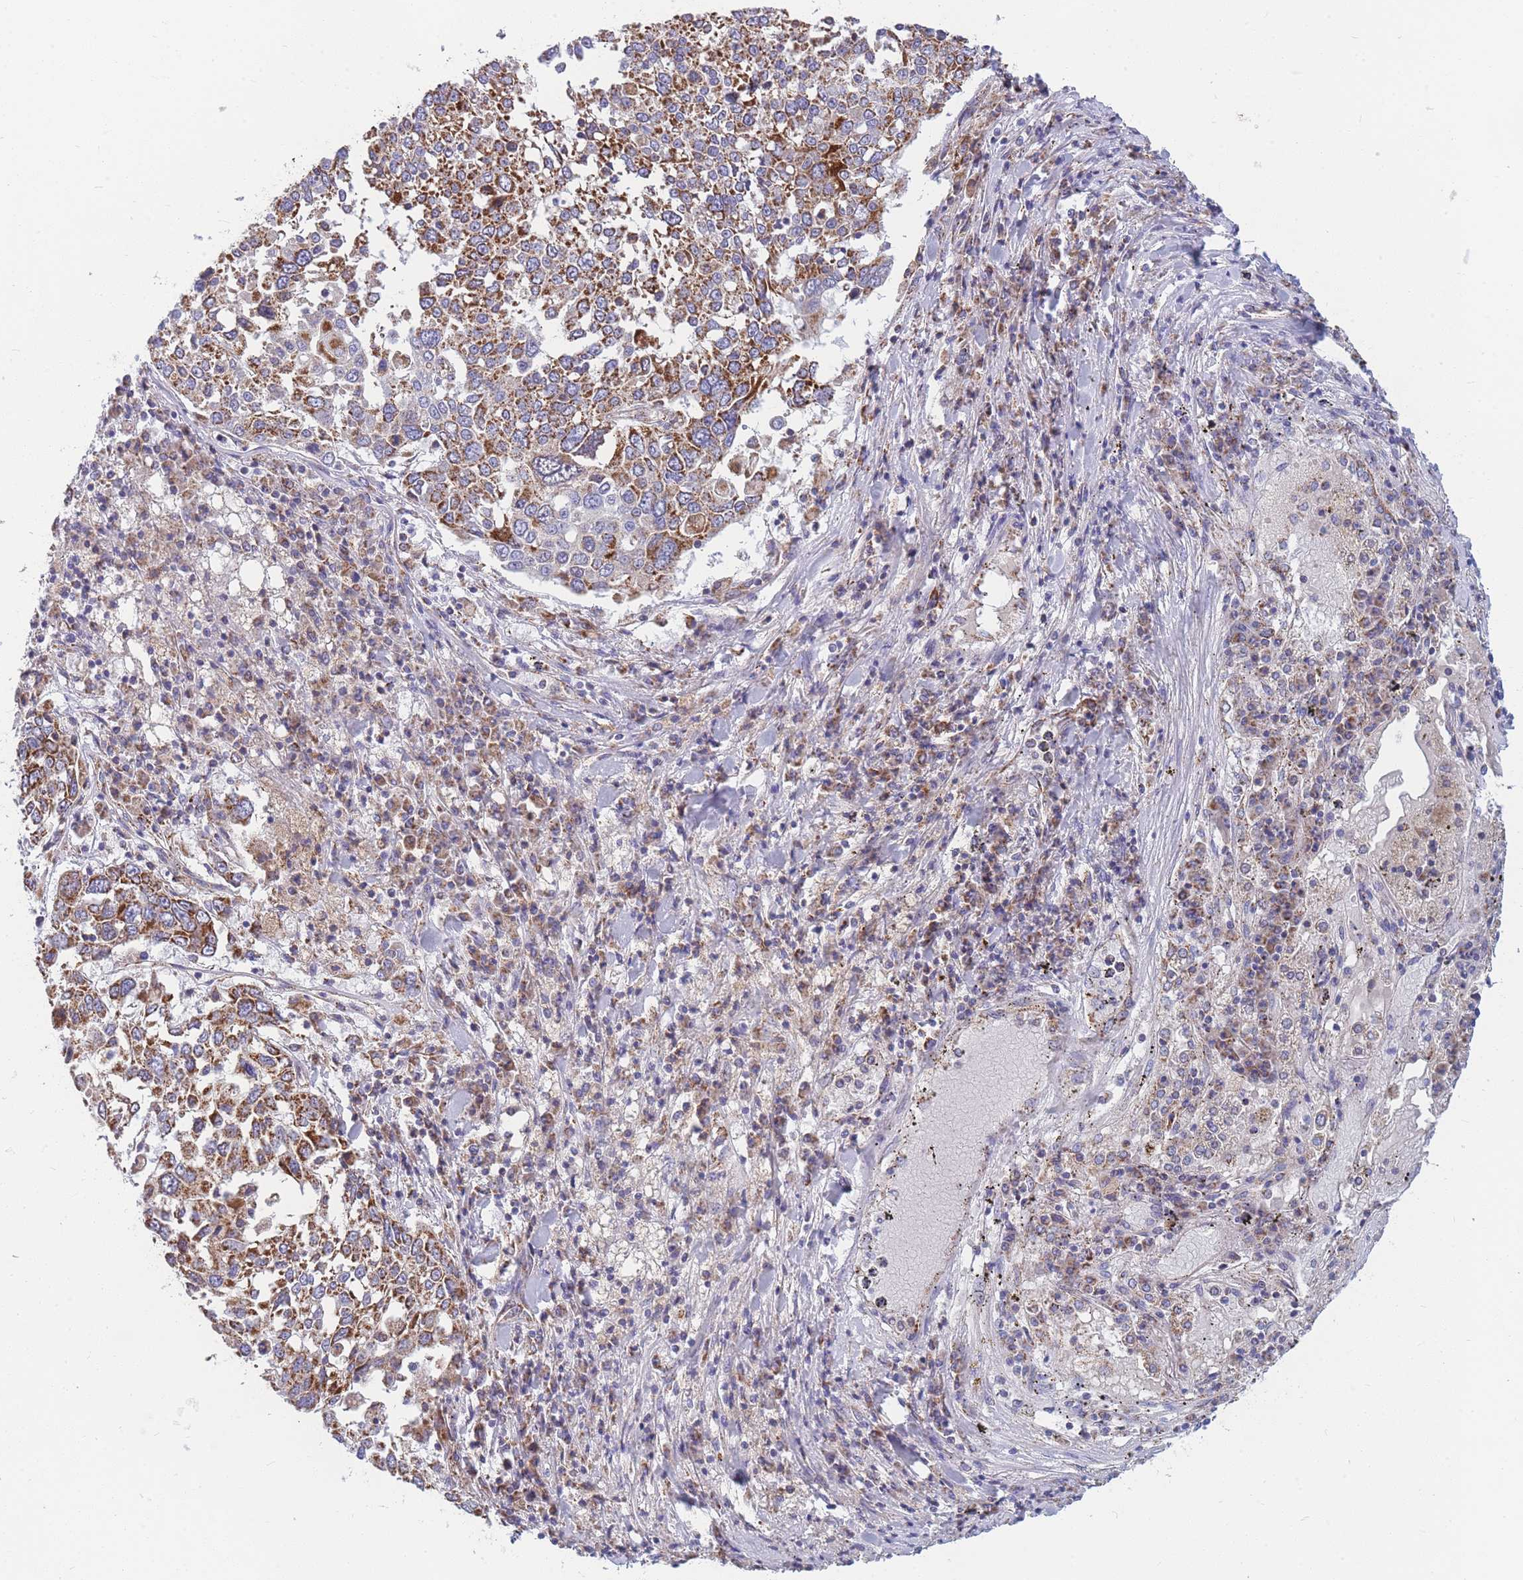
{"staining": {"intensity": "strong", "quantity": ">75%", "location": "cytoplasmic/membranous"}, "tissue": "lung cancer", "cell_type": "Tumor cells", "image_type": "cancer", "snomed": [{"axis": "morphology", "description": "Squamous cell carcinoma, NOS"}, {"axis": "topography", "description": "Lung"}], "caption": "This is an image of immunohistochemistry (IHC) staining of squamous cell carcinoma (lung), which shows strong positivity in the cytoplasmic/membranous of tumor cells.", "gene": "MRPS11", "patient": {"sex": "male", "age": 65}}